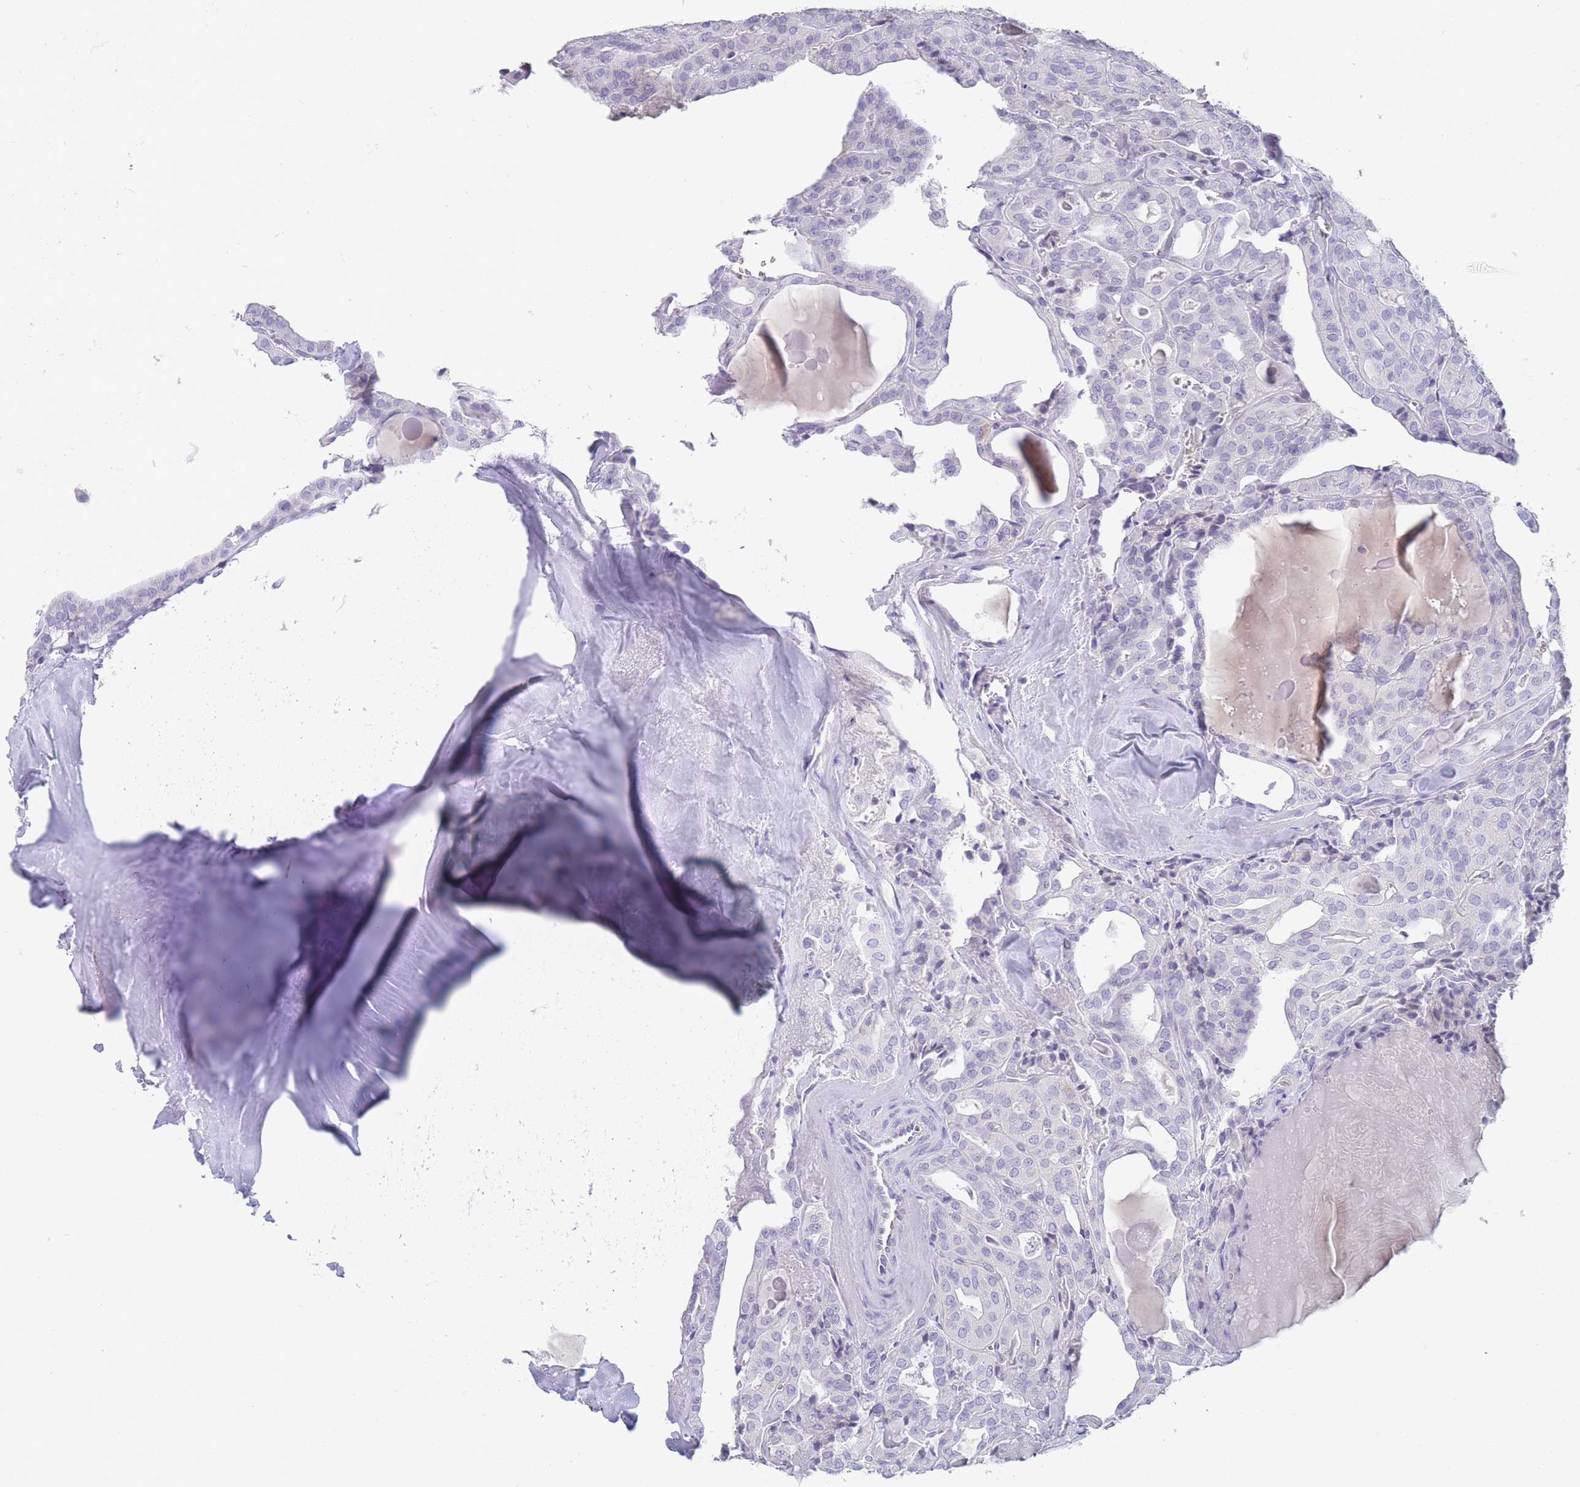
{"staining": {"intensity": "negative", "quantity": "none", "location": "none"}, "tissue": "thyroid cancer", "cell_type": "Tumor cells", "image_type": "cancer", "snomed": [{"axis": "morphology", "description": "Papillary adenocarcinoma, NOS"}, {"axis": "topography", "description": "Thyroid gland"}], "caption": "Immunohistochemistry (IHC) micrograph of neoplastic tissue: thyroid papillary adenocarcinoma stained with DAB exhibits no significant protein positivity in tumor cells.", "gene": "MRPS14", "patient": {"sex": "male", "age": 52}}